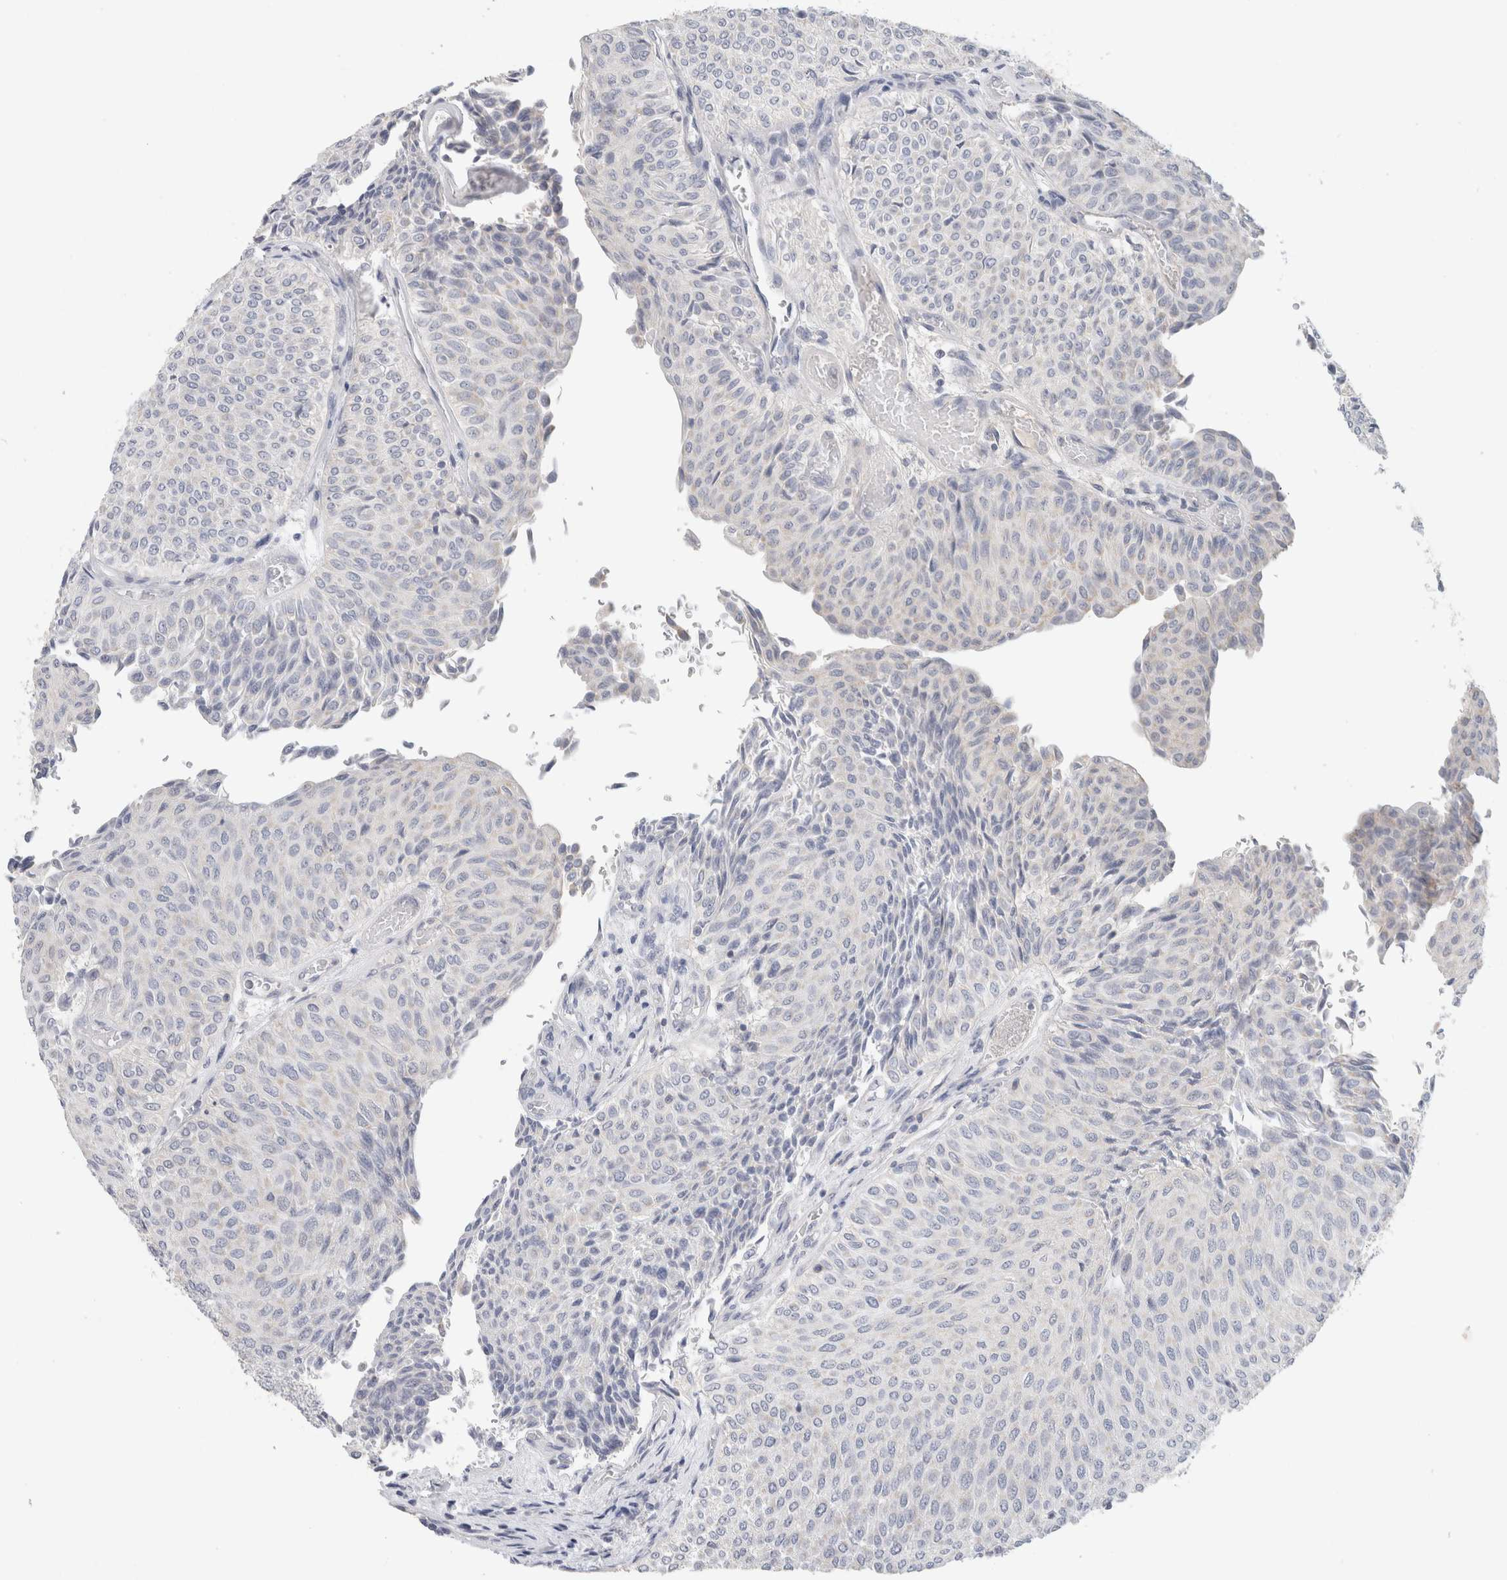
{"staining": {"intensity": "negative", "quantity": "none", "location": "none"}, "tissue": "urothelial cancer", "cell_type": "Tumor cells", "image_type": "cancer", "snomed": [{"axis": "morphology", "description": "Urothelial carcinoma, Low grade"}, {"axis": "topography", "description": "Urinary bladder"}], "caption": "Immunohistochemistry of human urothelial cancer displays no expression in tumor cells. (Stains: DAB IHC with hematoxylin counter stain, Microscopy: brightfield microscopy at high magnification).", "gene": "MPP2", "patient": {"sex": "male", "age": 78}}